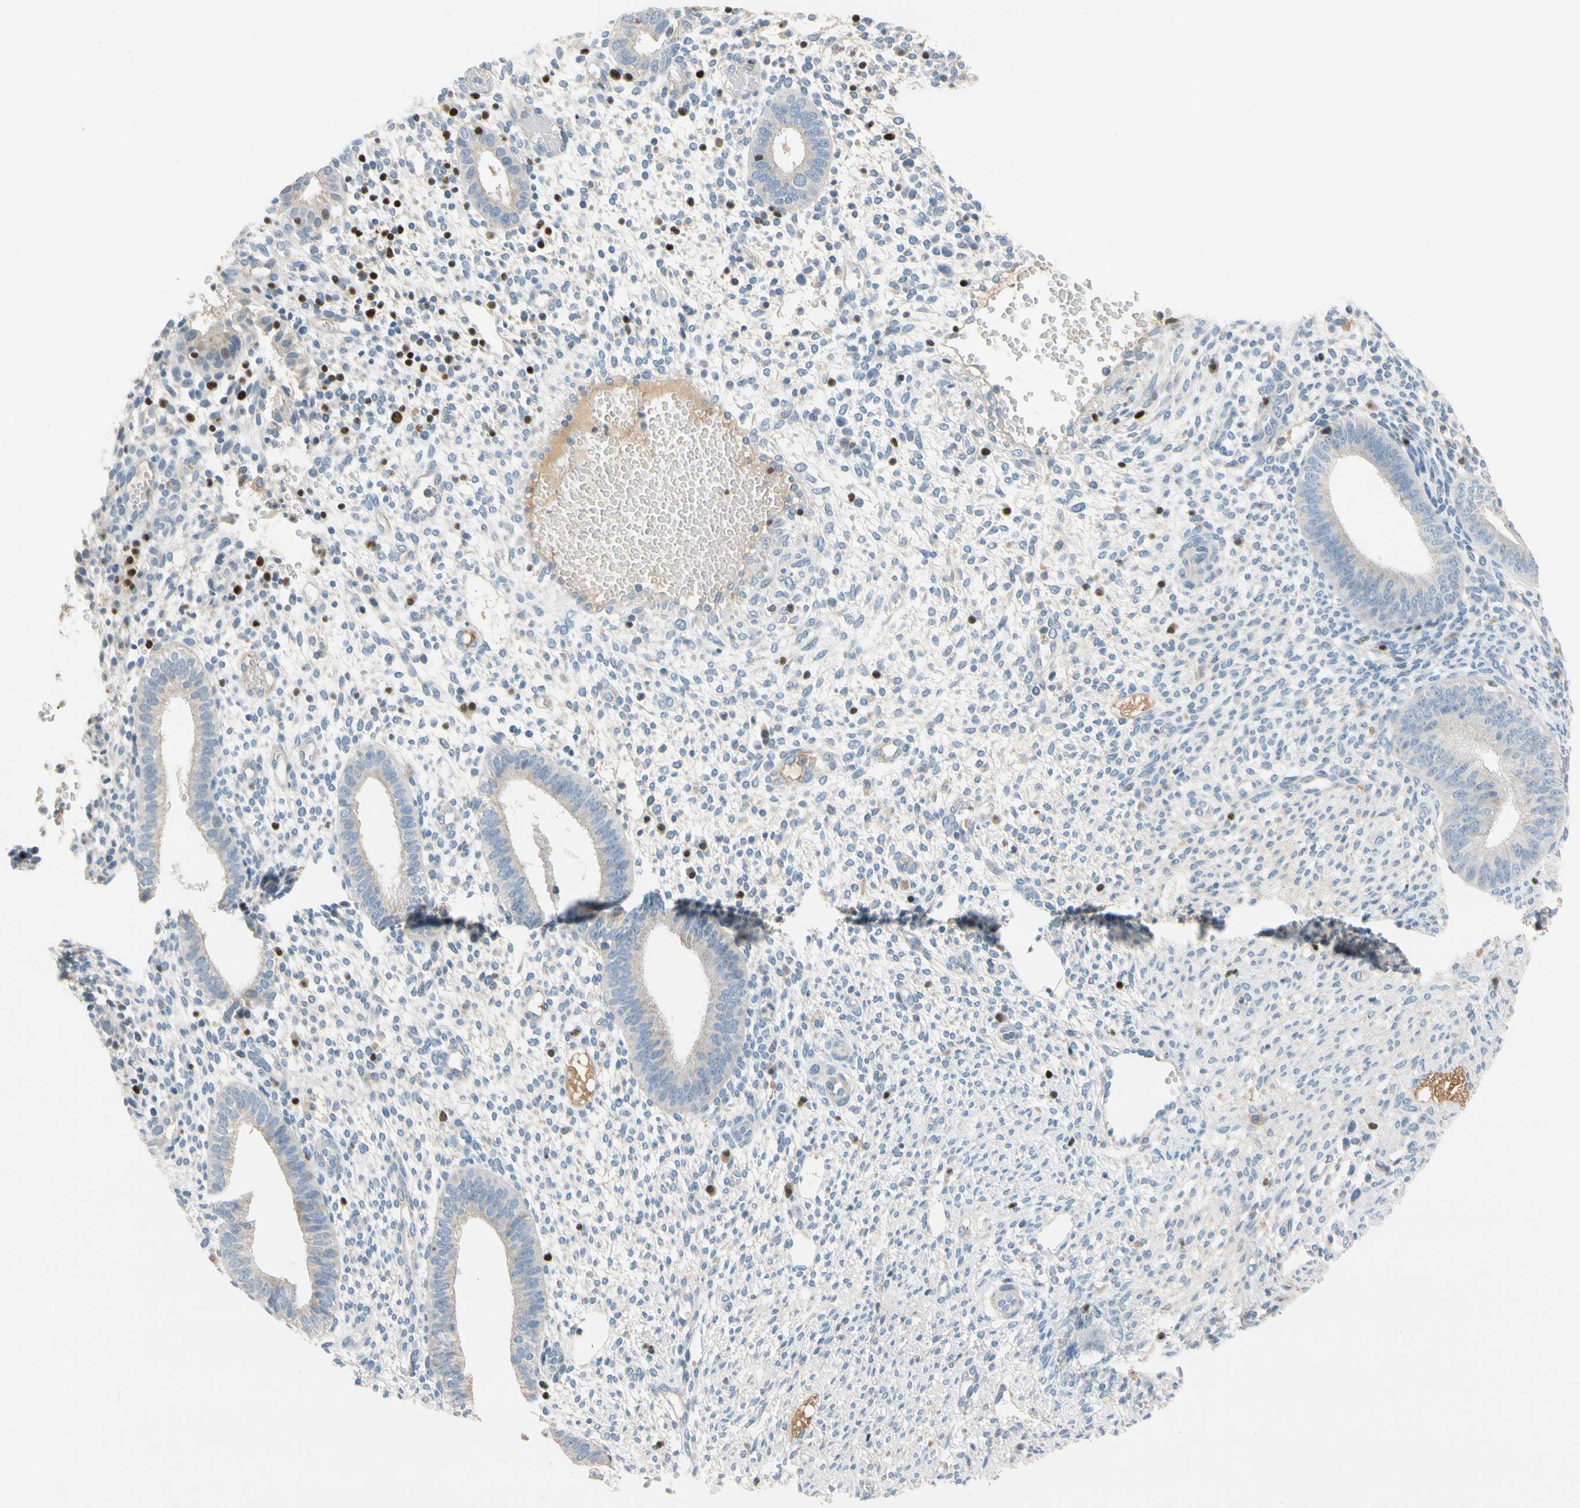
{"staining": {"intensity": "negative", "quantity": "none", "location": "none"}, "tissue": "endometrium", "cell_type": "Cells in endometrial stroma", "image_type": "normal", "snomed": [{"axis": "morphology", "description": "Normal tissue, NOS"}, {"axis": "topography", "description": "Endometrium"}], "caption": "This is a image of immunohistochemistry (IHC) staining of unremarkable endometrium, which shows no staining in cells in endometrial stroma. The staining was performed using DAB (3,3'-diaminobenzidine) to visualize the protein expression in brown, while the nuclei were stained in blue with hematoxylin (Magnification: 20x).", "gene": "SP140", "patient": {"sex": "female", "age": 35}}